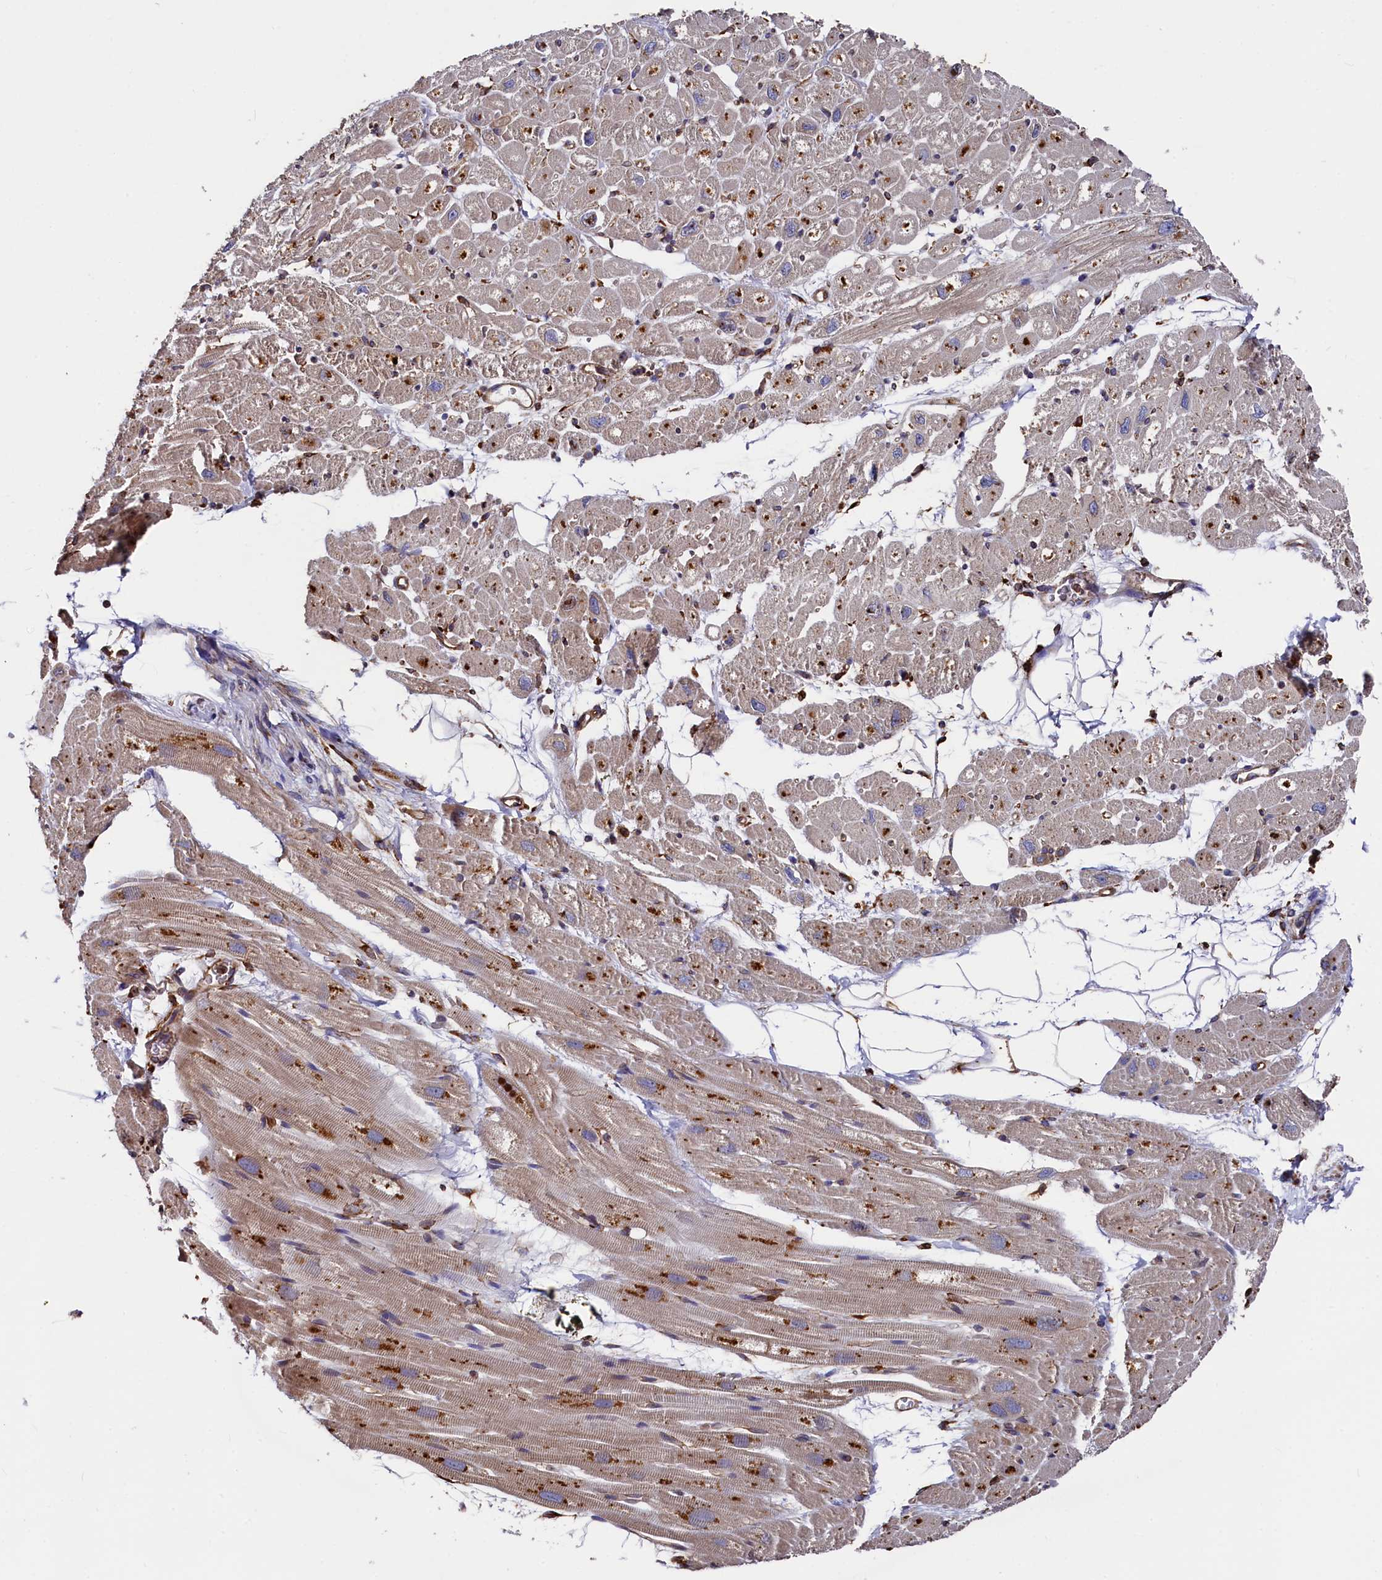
{"staining": {"intensity": "weak", "quantity": "<25%", "location": "cytoplasmic/membranous"}, "tissue": "heart muscle", "cell_type": "Cardiomyocytes", "image_type": "normal", "snomed": [{"axis": "morphology", "description": "Normal tissue, NOS"}, {"axis": "topography", "description": "Heart"}], "caption": "The micrograph reveals no staining of cardiomyocytes in benign heart muscle.", "gene": "NEURL1B", "patient": {"sex": "male", "age": 50}}